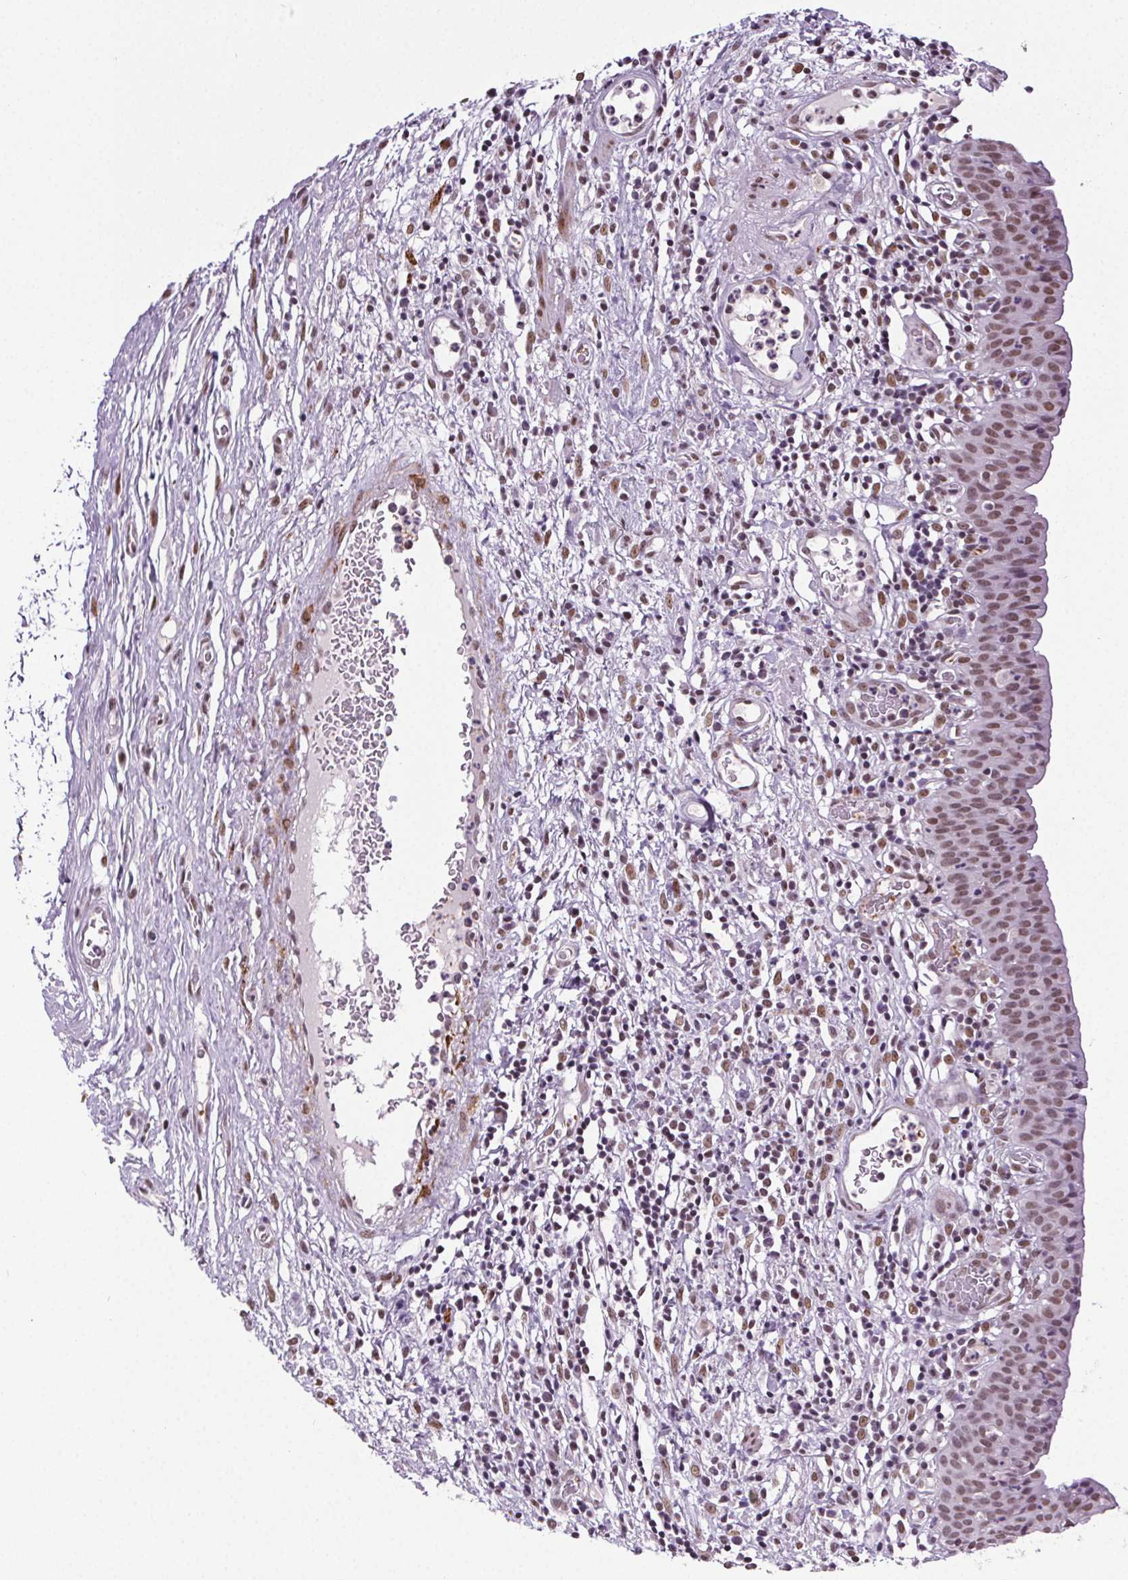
{"staining": {"intensity": "moderate", "quantity": ">75%", "location": "nuclear"}, "tissue": "urinary bladder", "cell_type": "Urothelial cells", "image_type": "normal", "snomed": [{"axis": "morphology", "description": "Normal tissue, NOS"}, {"axis": "morphology", "description": "Inflammation, NOS"}, {"axis": "topography", "description": "Urinary bladder"}], "caption": "An image of human urinary bladder stained for a protein exhibits moderate nuclear brown staining in urothelial cells.", "gene": "GP6", "patient": {"sex": "male", "age": 57}}